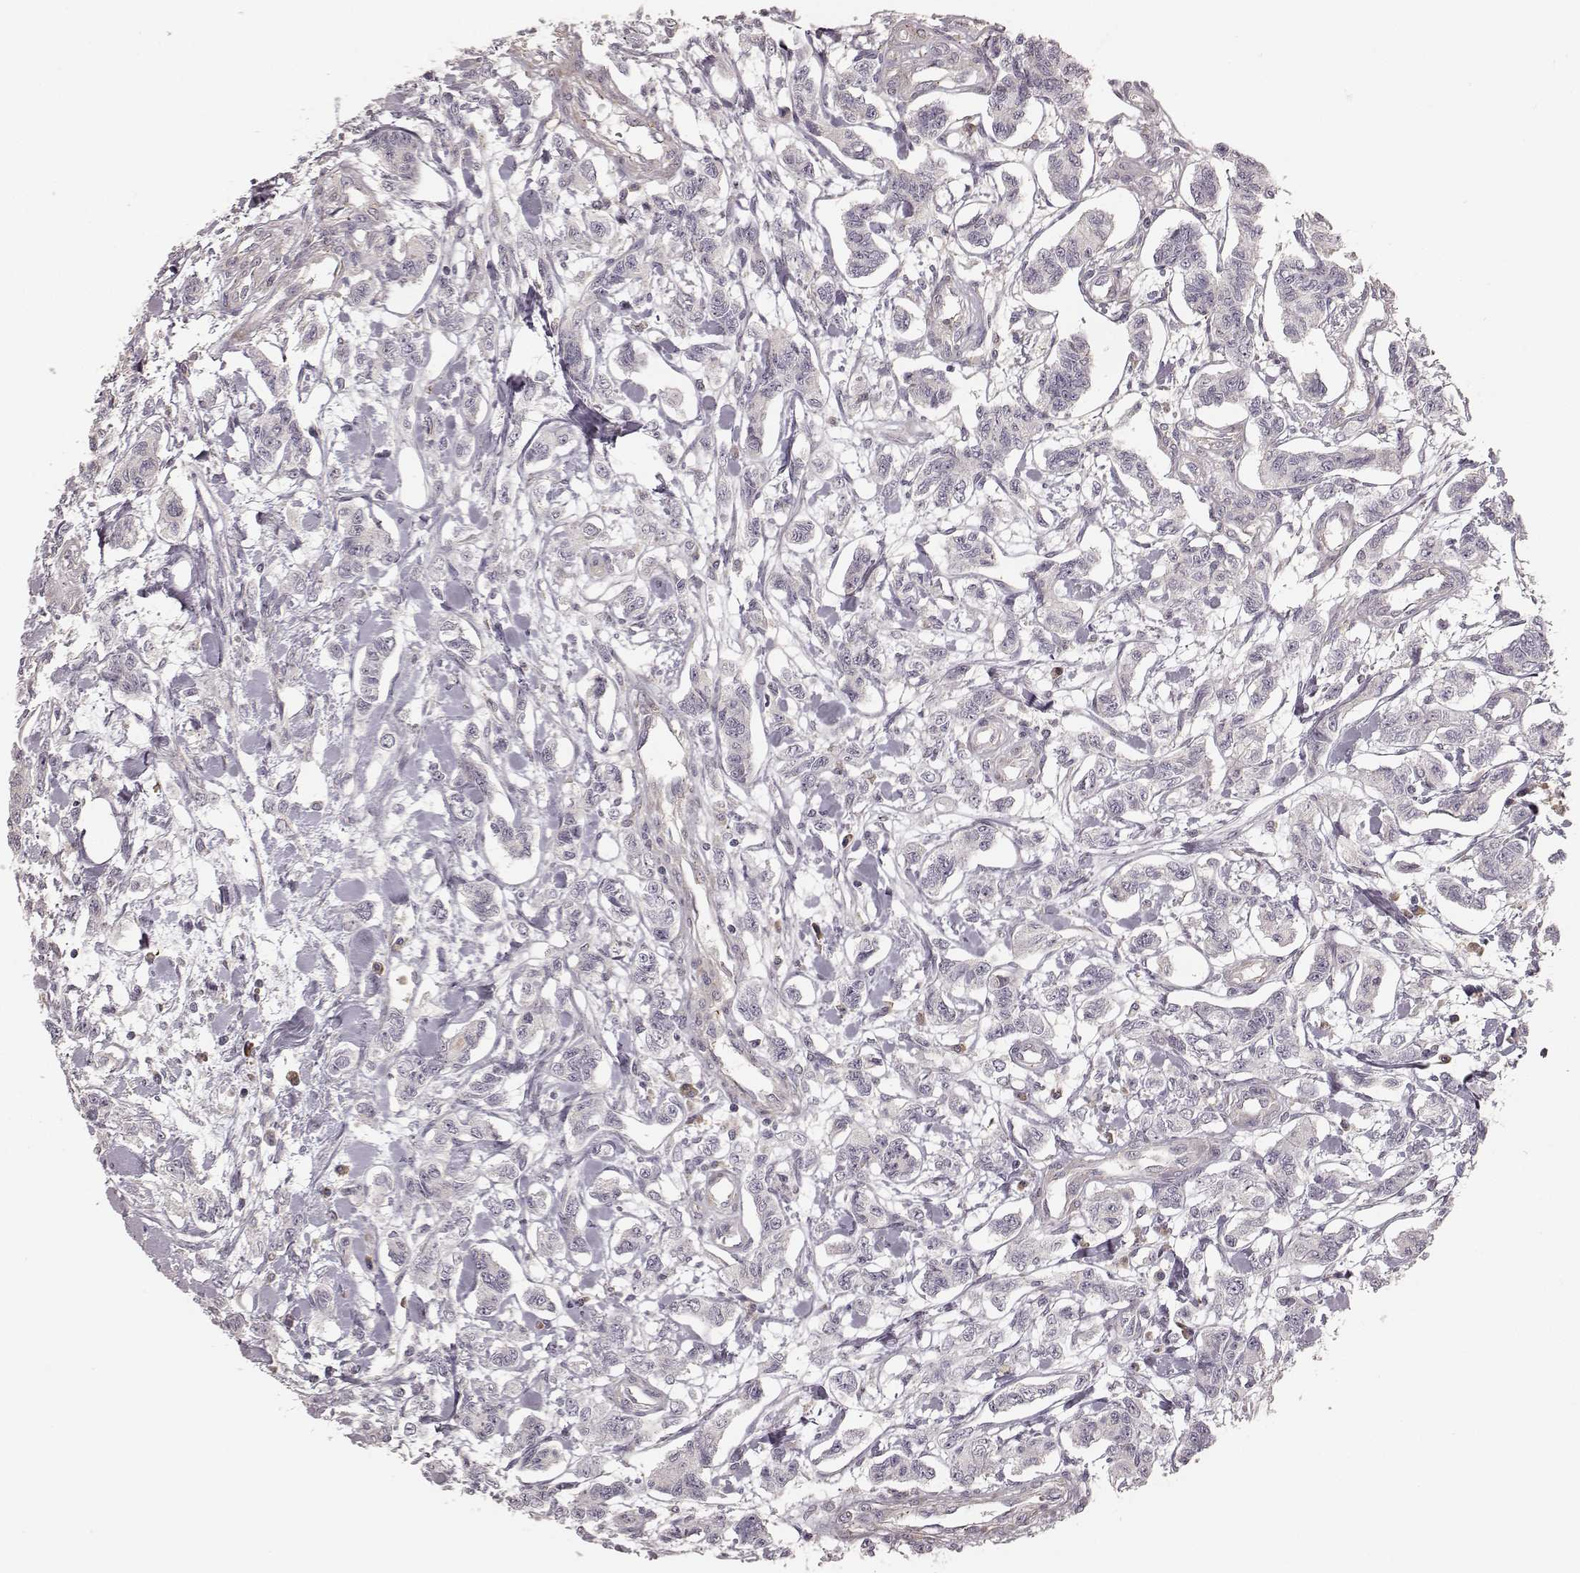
{"staining": {"intensity": "negative", "quantity": "none", "location": "none"}, "tissue": "carcinoid", "cell_type": "Tumor cells", "image_type": "cancer", "snomed": [{"axis": "morphology", "description": "Carcinoid, malignant, NOS"}, {"axis": "topography", "description": "Kidney"}], "caption": "Immunohistochemistry micrograph of human carcinoid (malignant) stained for a protein (brown), which reveals no expression in tumor cells.", "gene": "KCNJ9", "patient": {"sex": "female", "age": 41}}